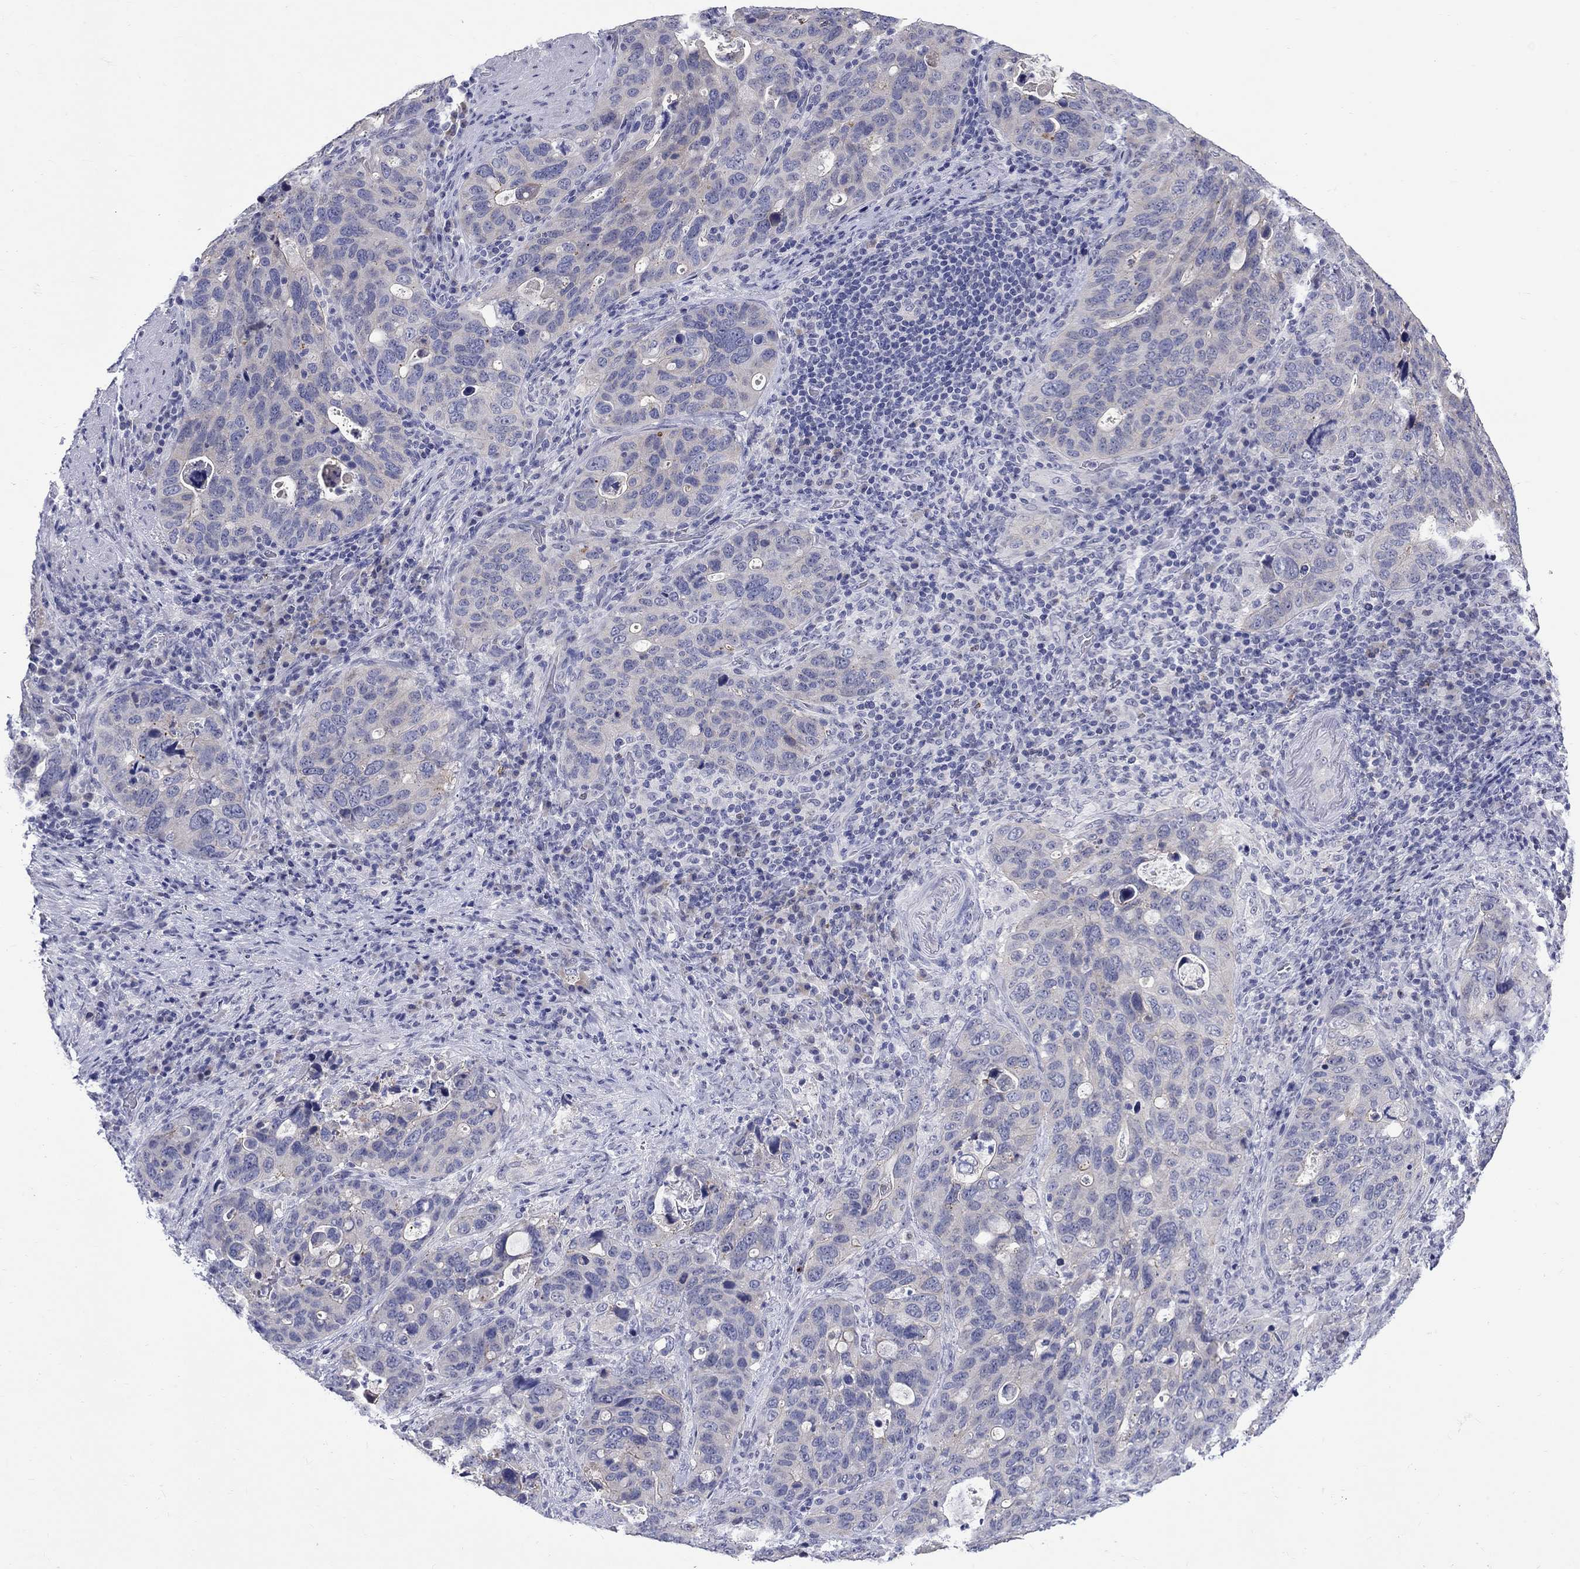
{"staining": {"intensity": "negative", "quantity": "none", "location": "none"}, "tissue": "stomach cancer", "cell_type": "Tumor cells", "image_type": "cancer", "snomed": [{"axis": "morphology", "description": "Adenocarcinoma, NOS"}, {"axis": "topography", "description": "Stomach"}], "caption": "This micrograph is of stomach cancer stained with immunohistochemistry to label a protein in brown with the nuclei are counter-stained blue. There is no expression in tumor cells.", "gene": "SLC30A3", "patient": {"sex": "male", "age": 54}}